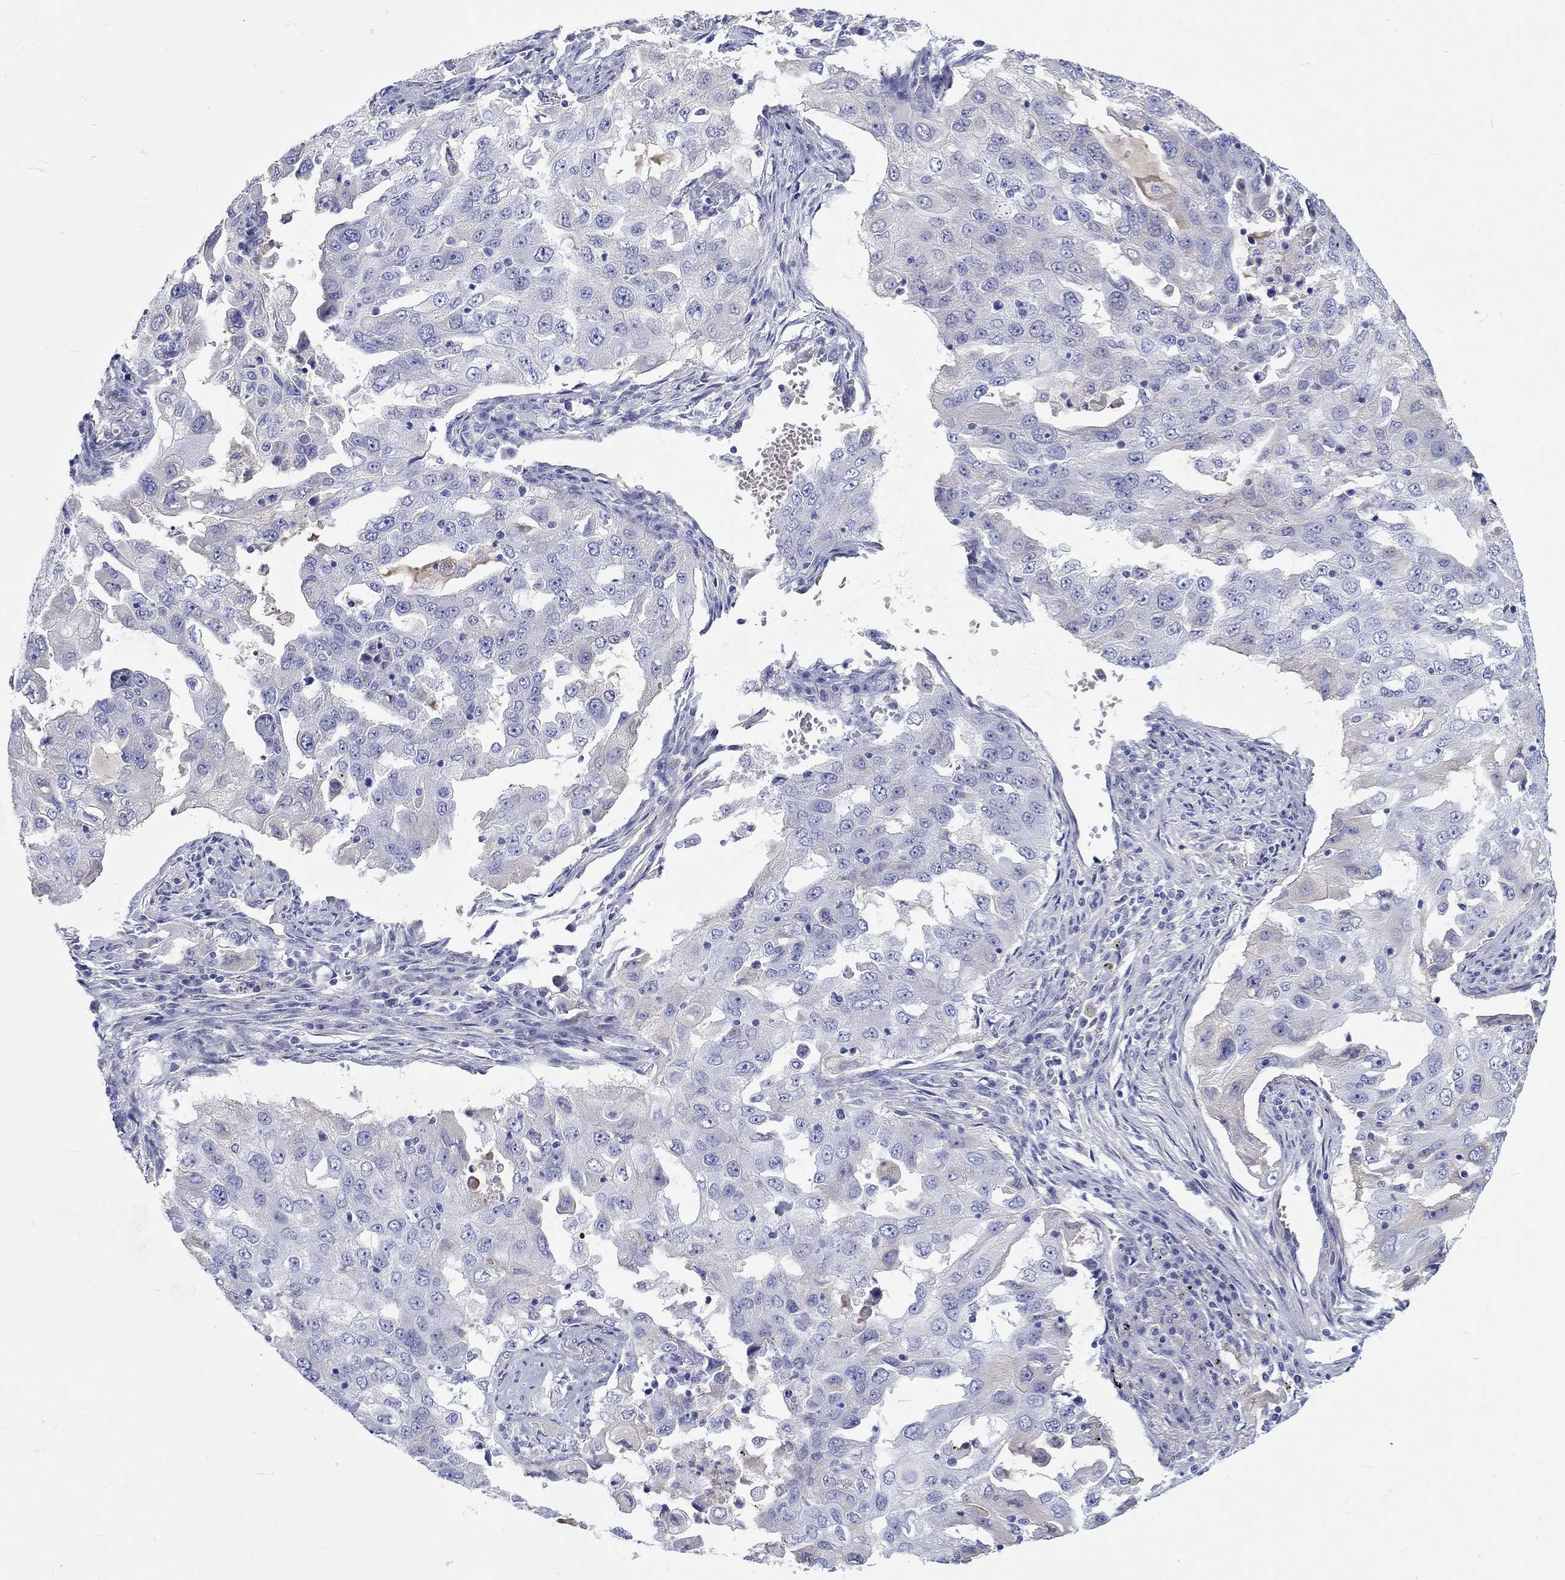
{"staining": {"intensity": "negative", "quantity": "none", "location": "none"}, "tissue": "lung cancer", "cell_type": "Tumor cells", "image_type": "cancer", "snomed": [{"axis": "morphology", "description": "Adenocarcinoma, NOS"}, {"axis": "topography", "description": "Lung"}], "caption": "IHC histopathology image of human lung cancer stained for a protein (brown), which exhibits no expression in tumor cells.", "gene": "CDY2B", "patient": {"sex": "female", "age": 61}}